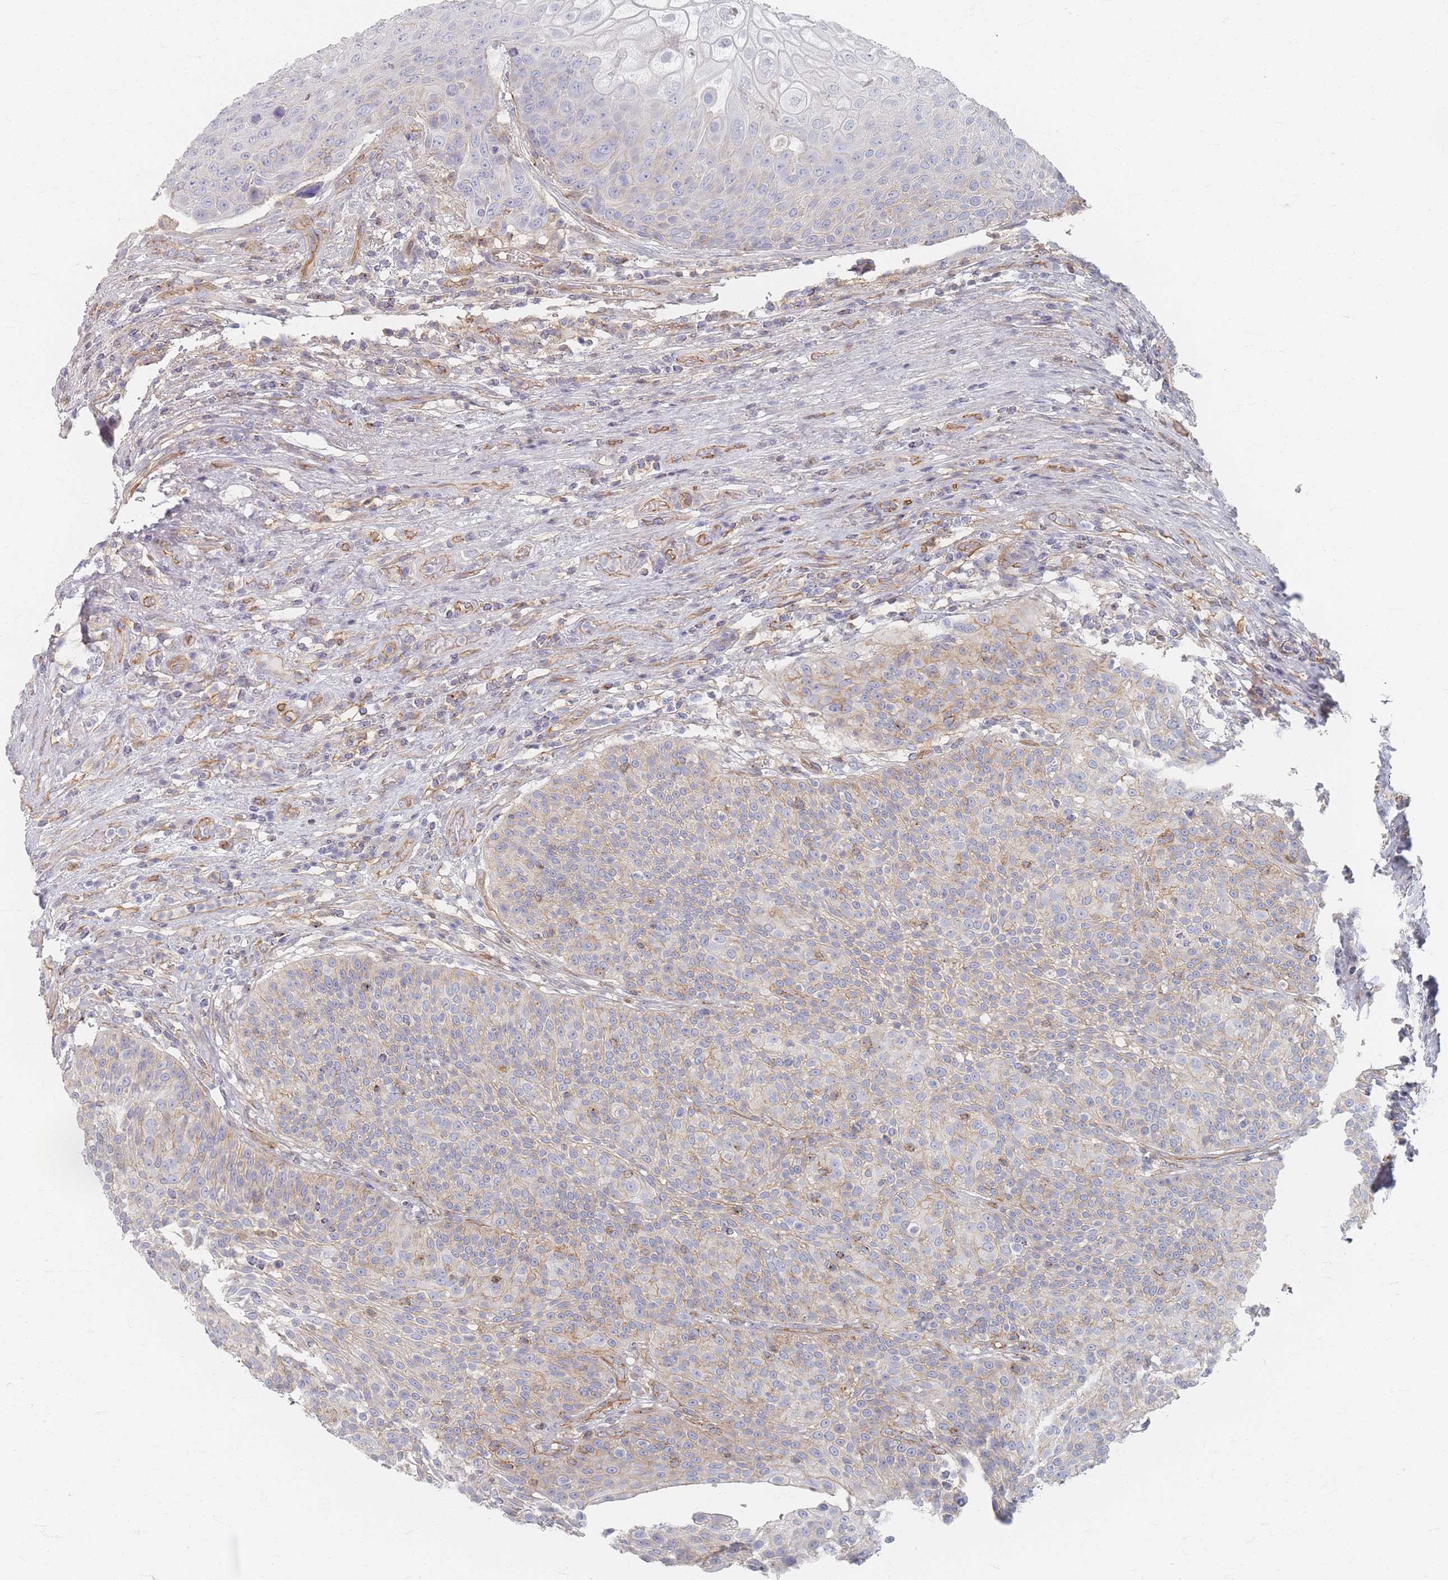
{"staining": {"intensity": "weak", "quantity": "<25%", "location": "cytoplasmic/membranous"}, "tissue": "urothelial cancer", "cell_type": "Tumor cells", "image_type": "cancer", "snomed": [{"axis": "morphology", "description": "Urothelial carcinoma, High grade"}, {"axis": "topography", "description": "Urinary bladder"}], "caption": "High-grade urothelial carcinoma was stained to show a protein in brown. There is no significant positivity in tumor cells.", "gene": "GNB1", "patient": {"sex": "female", "age": 70}}